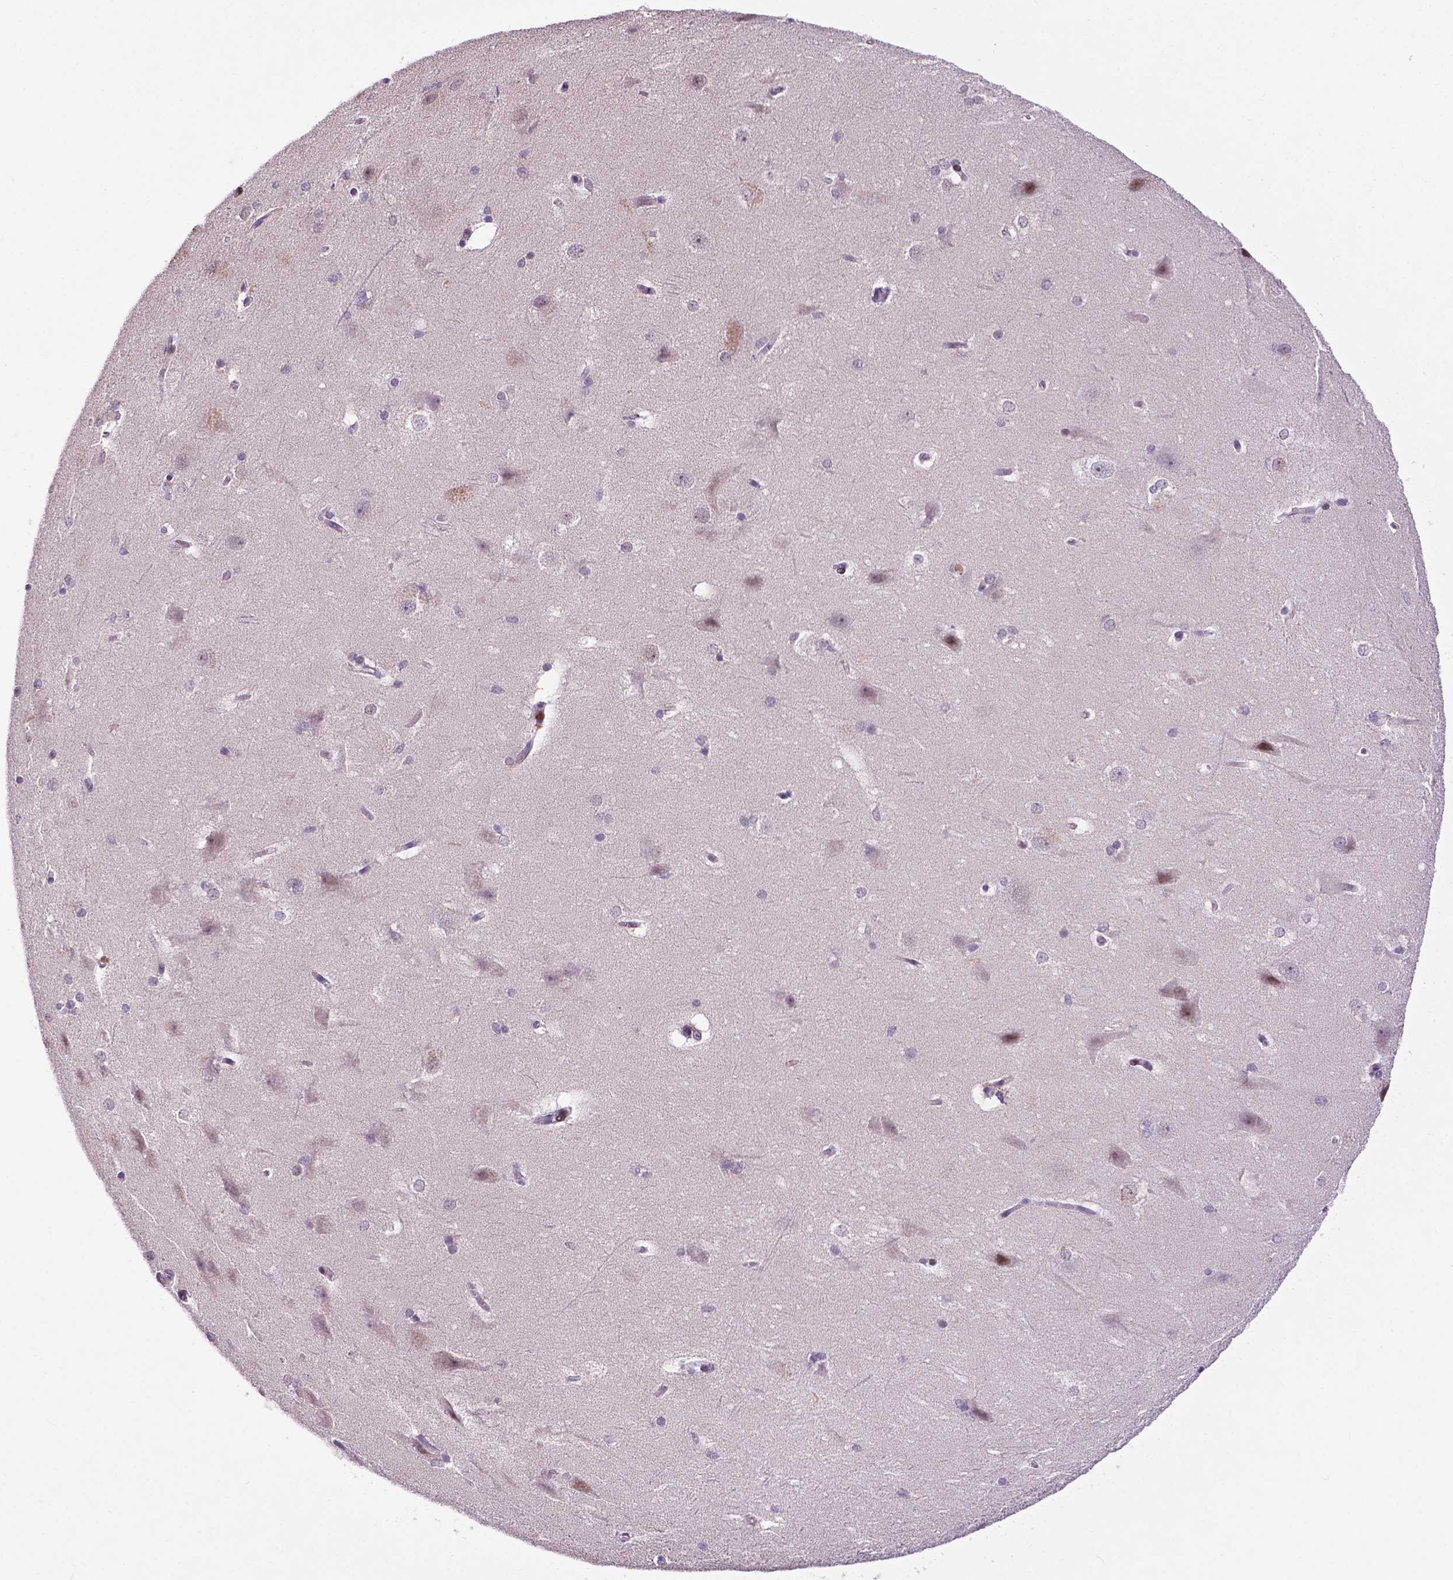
{"staining": {"intensity": "negative", "quantity": "none", "location": "none"}, "tissue": "hippocampus", "cell_type": "Glial cells", "image_type": "normal", "snomed": [{"axis": "morphology", "description": "Normal tissue, NOS"}, {"axis": "topography", "description": "Cerebral cortex"}, {"axis": "topography", "description": "Hippocampus"}], "caption": "Protein analysis of benign hippocampus displays no significant staining in glial cells.", "gene": "SMAD2", "patient": {"sex": "female", "age": 19}}